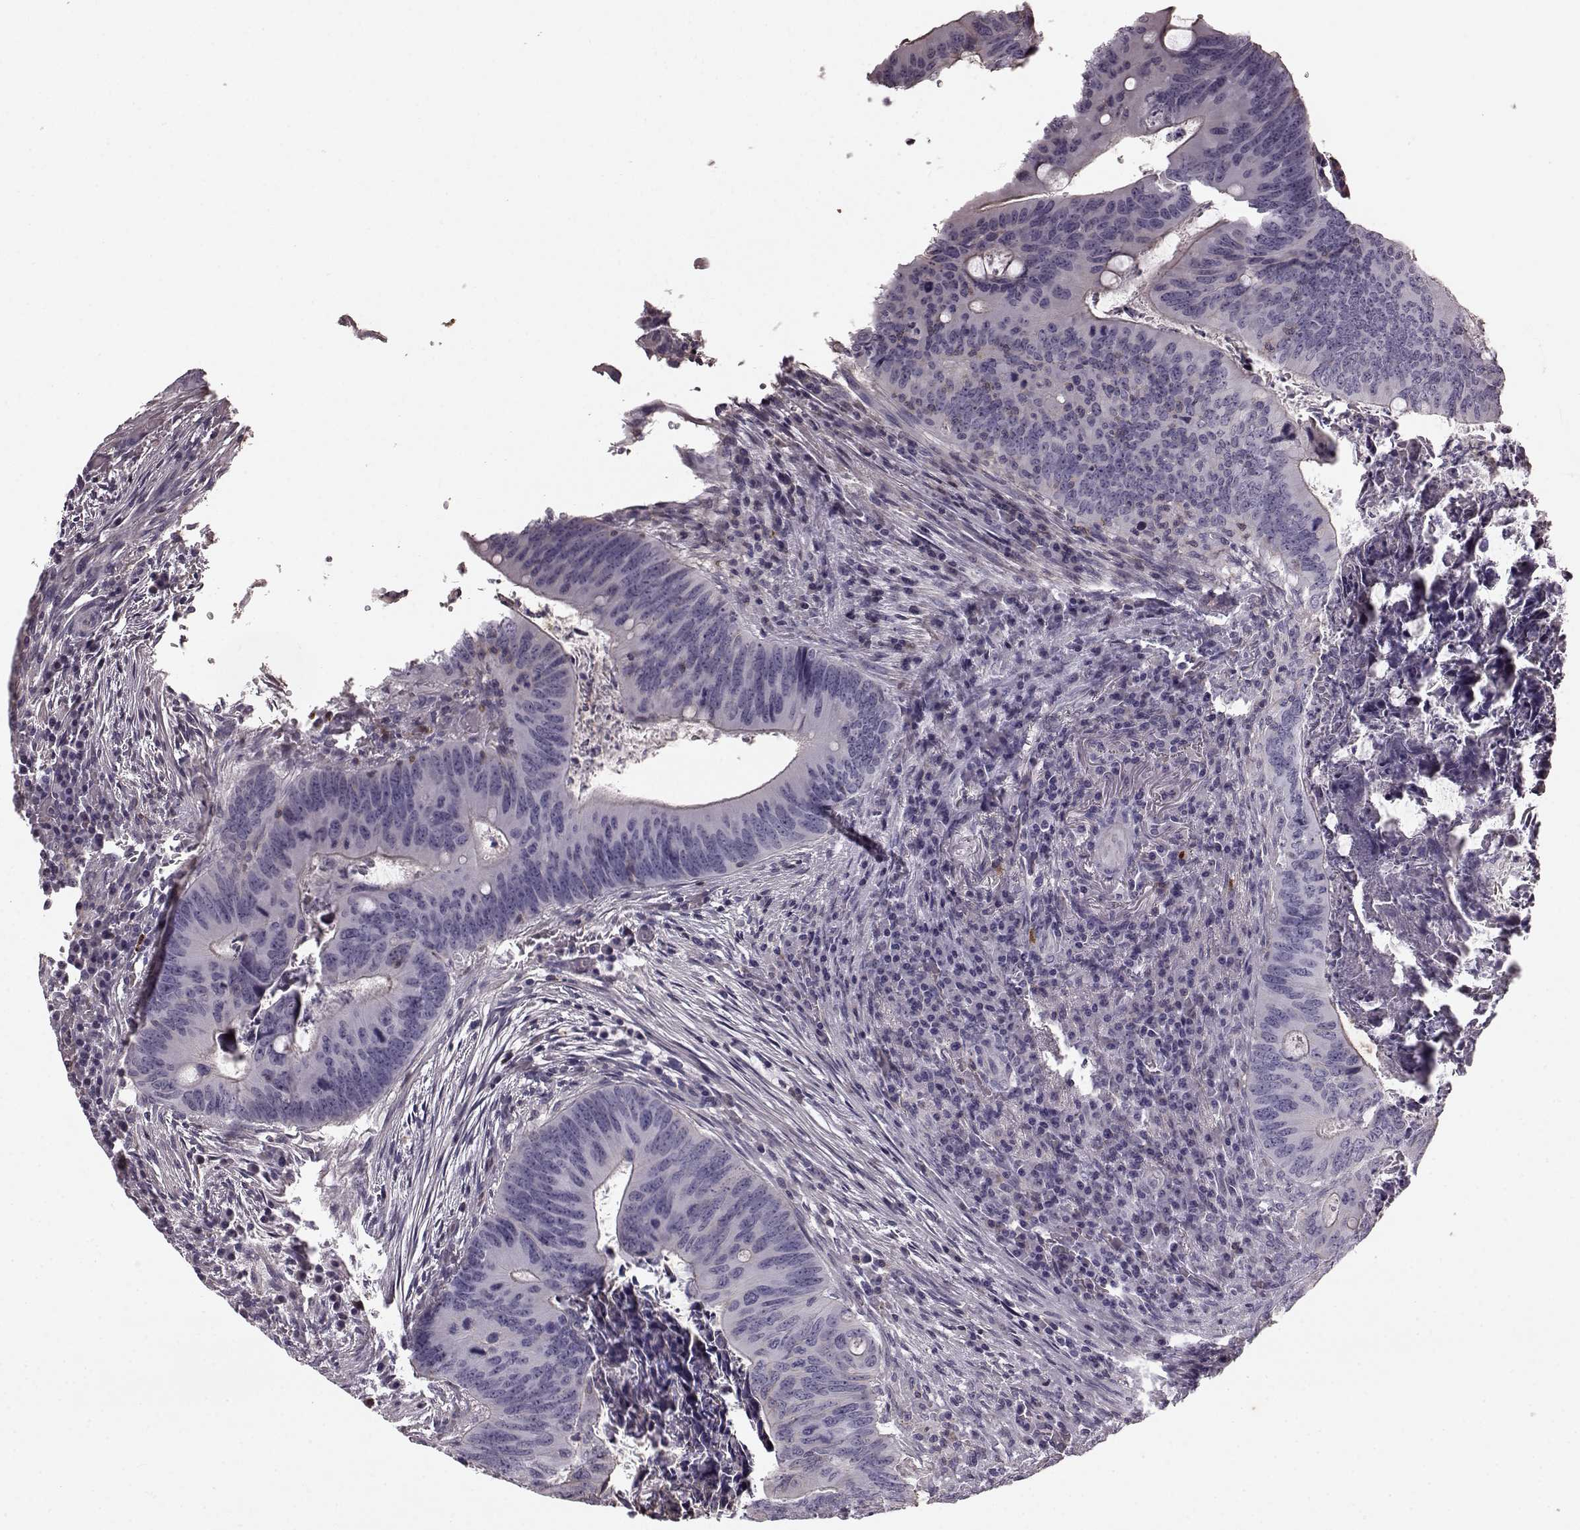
{"staining": {"intensity": "negative", "quantity": "none", "location": "none"}, "tissue": "colorectal cancer", "cell_type": "Tumor cells", "image_type": "cancer", "snomed": [{"axis": "morphology", "description": "Adenocarcinoma, NOS"}, {"axis": "topography", "description": "Colon"}], "caption": "Tumor cells are negative for protein expression in human colorectal adenocarcinoma. (Immunohistochemistry, brightfield microscopy, high magnification).", "gene": "PDCD1", "patient": {"sex": "female", "age": 74}}